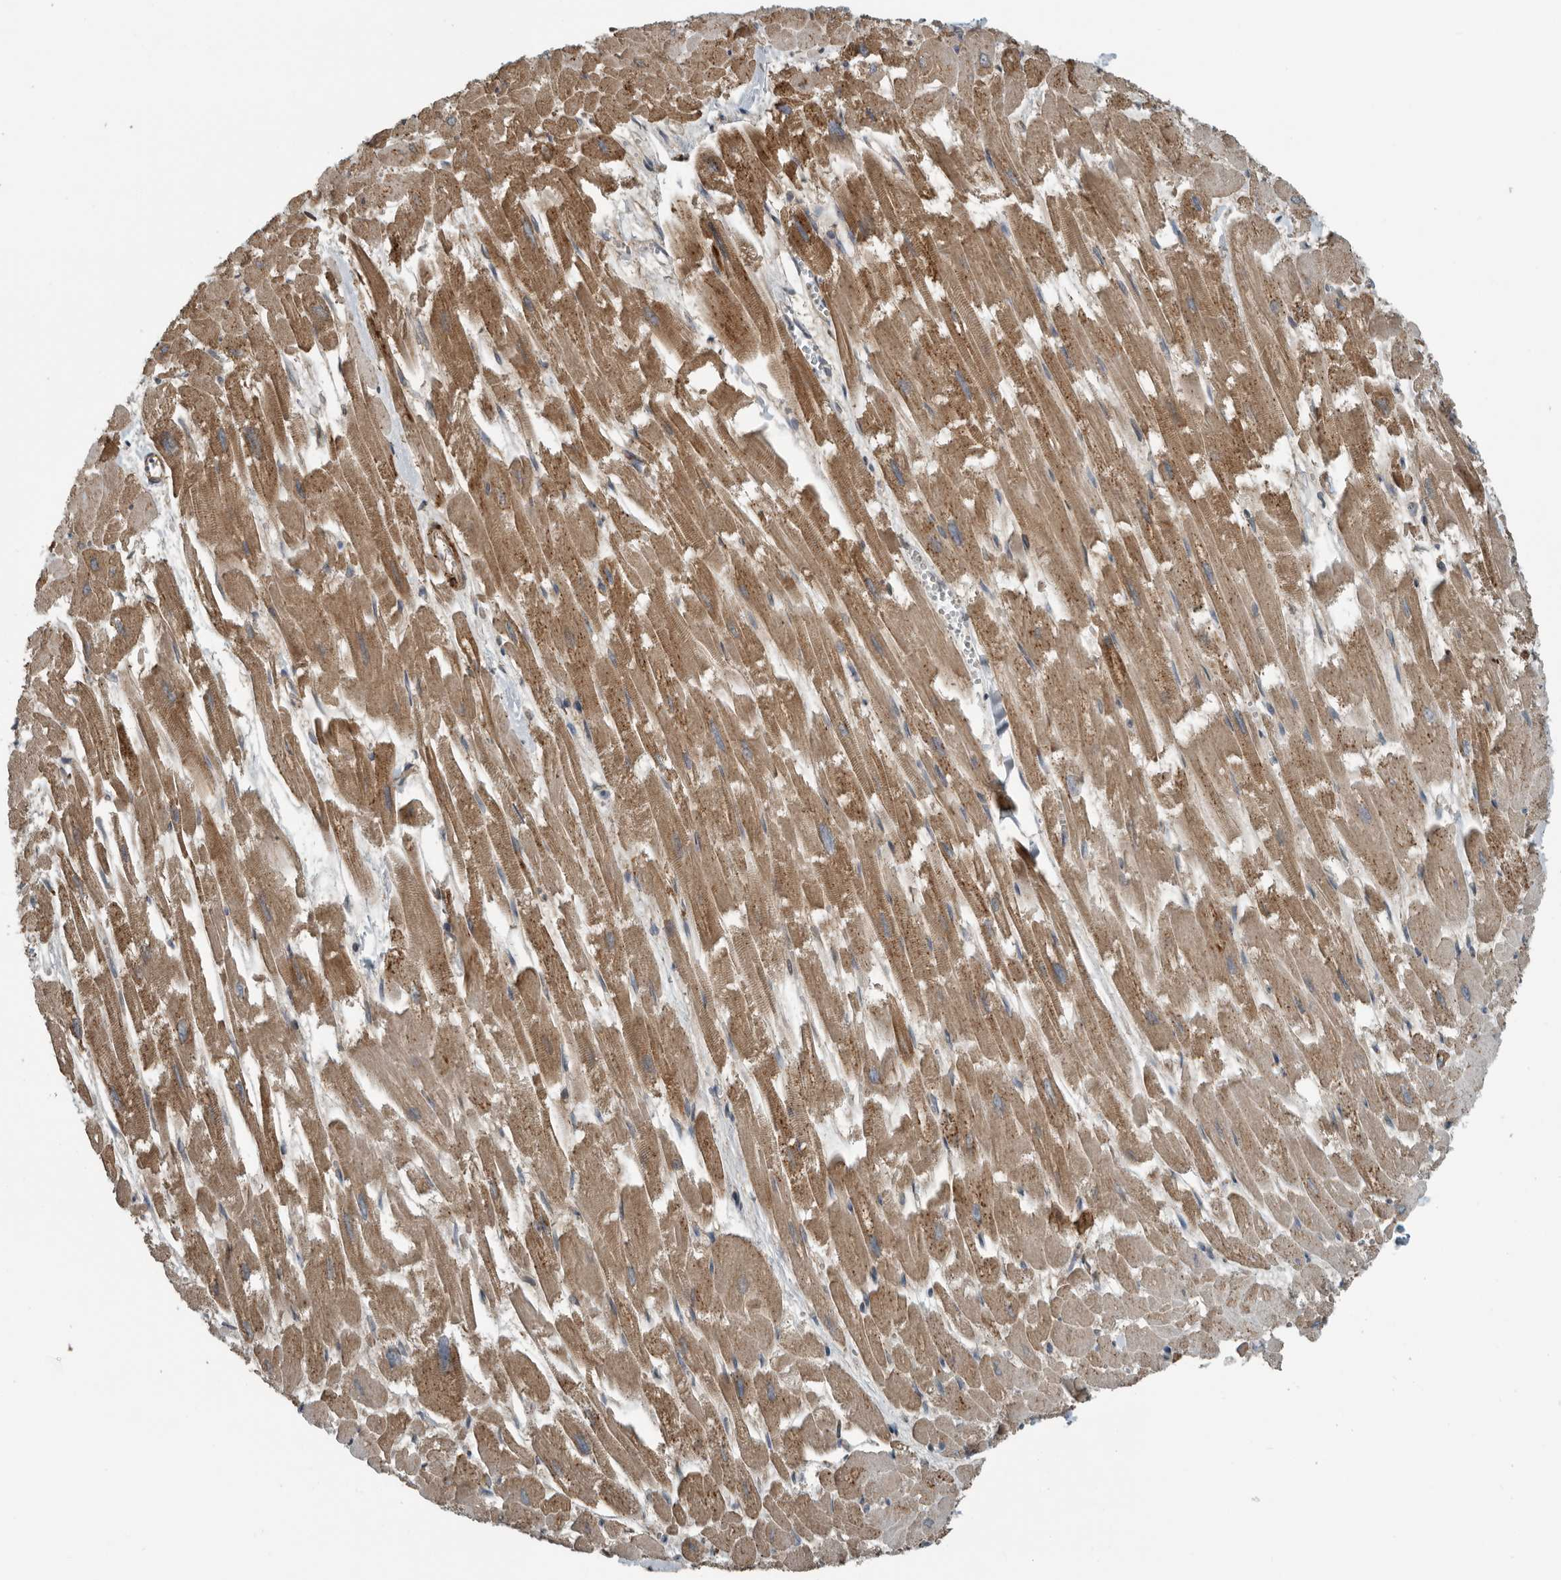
{"staining": {"intensity": "moderate", "quantity": ">75%", "location": "cytoplasmic/membranous"}, "tissue": "heart muscle", "cell_type": "Cardiomyocytes", "image_type": "normal", "snomed": [{"axis": "morphology", "description": "Normal tissue, NOS"}, {"axis": "topography", "description": "Heart"}], "caption": "A medium amount of moderate cytoplasmic/membranous staining is present in approximately >75% of cardiomyocytes in benign heart muscle.", "gene": "AMFR", "patient": {"sex": "male", "age": 54}}